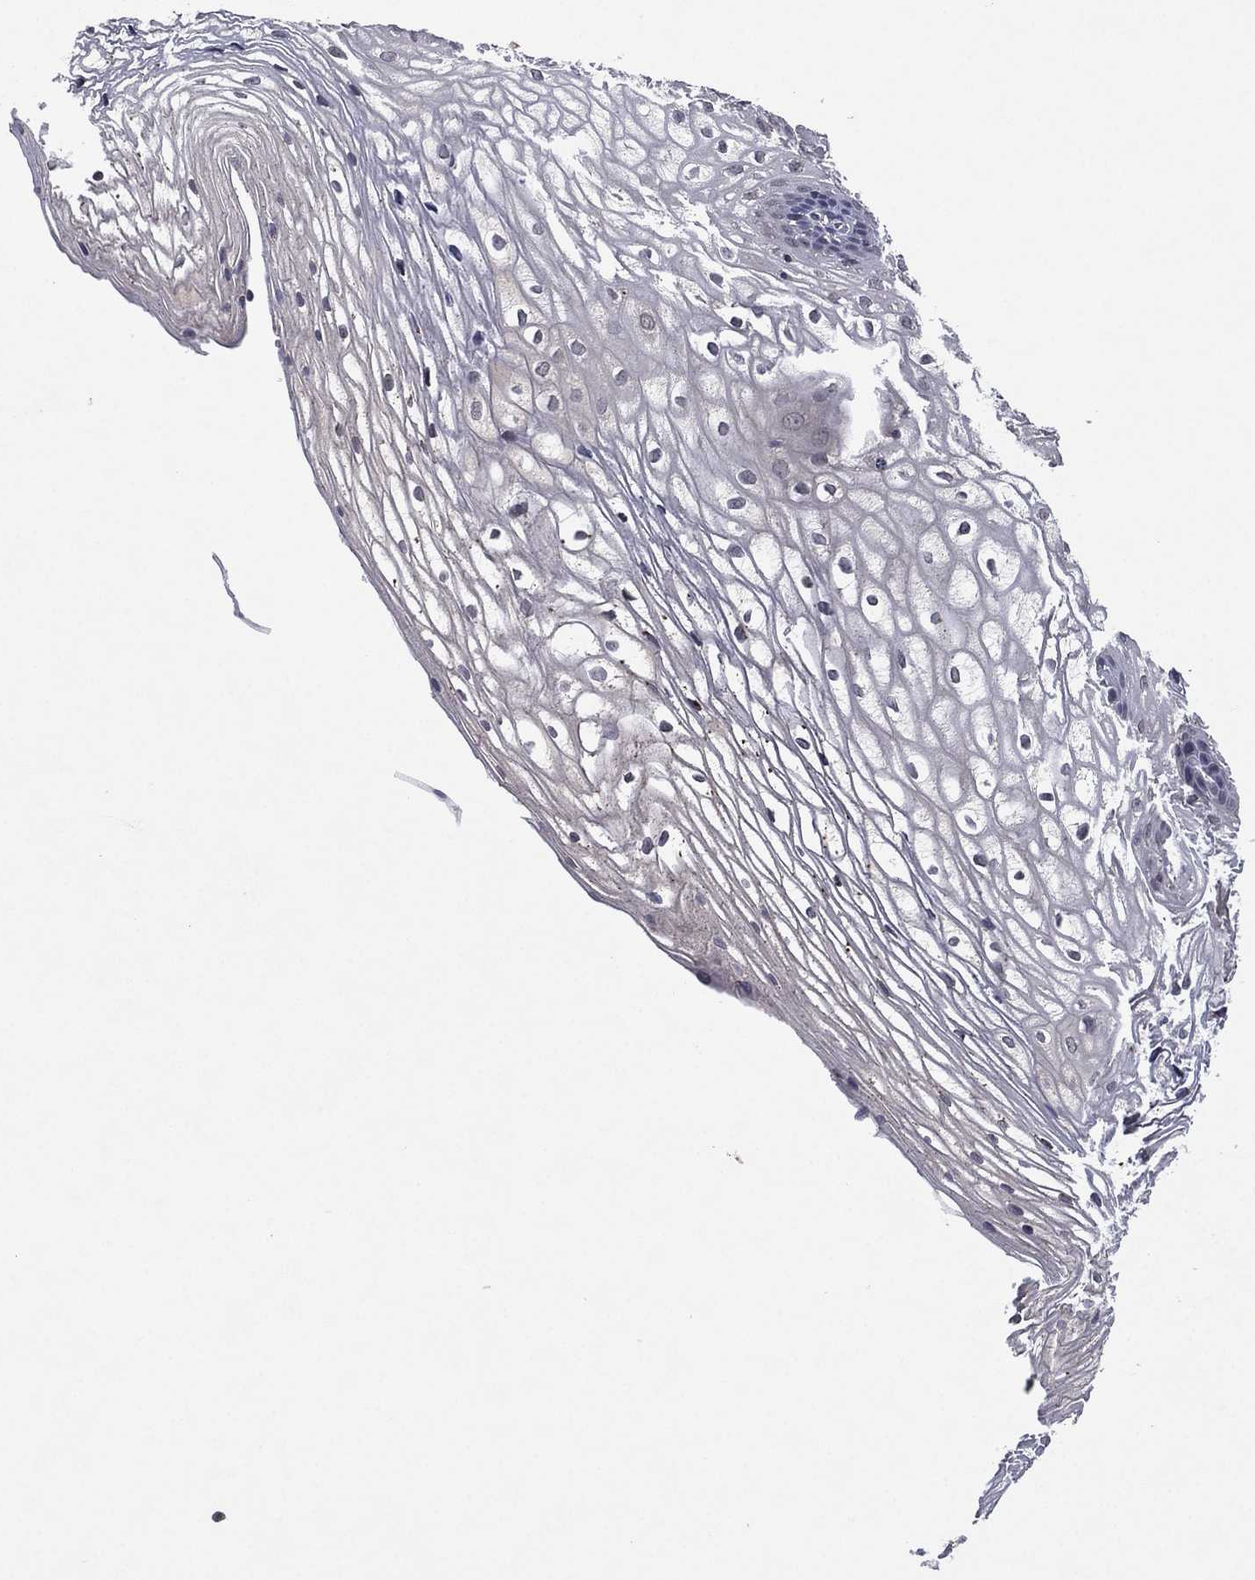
{"staining": {"intensity": "moderate", "quantity": "<25%", "location": "cytoplasmic/membranous"}, "tissue": "vagina", "cell_type": "Squamous epithelial cells", "image_type": "normal", "snomed": [{"axis": "morphology", "description": "Normal tissue, NOS"}, {"axis": "topography", "description": "Vagina"}], "caption": "Protein expression analysis of normal human vagina reveals moderate cytoplasmic/membranous expression in approximately <25% of squamous epithelial cells. The staining was performed using DAB (3,3'-diaminobenzidine), with brown indicating positive protein expression. Nuclei are stained blue with hematoxylin.", "gene": "ATG4B", "patient": {"sex": "female", "age": 34}}